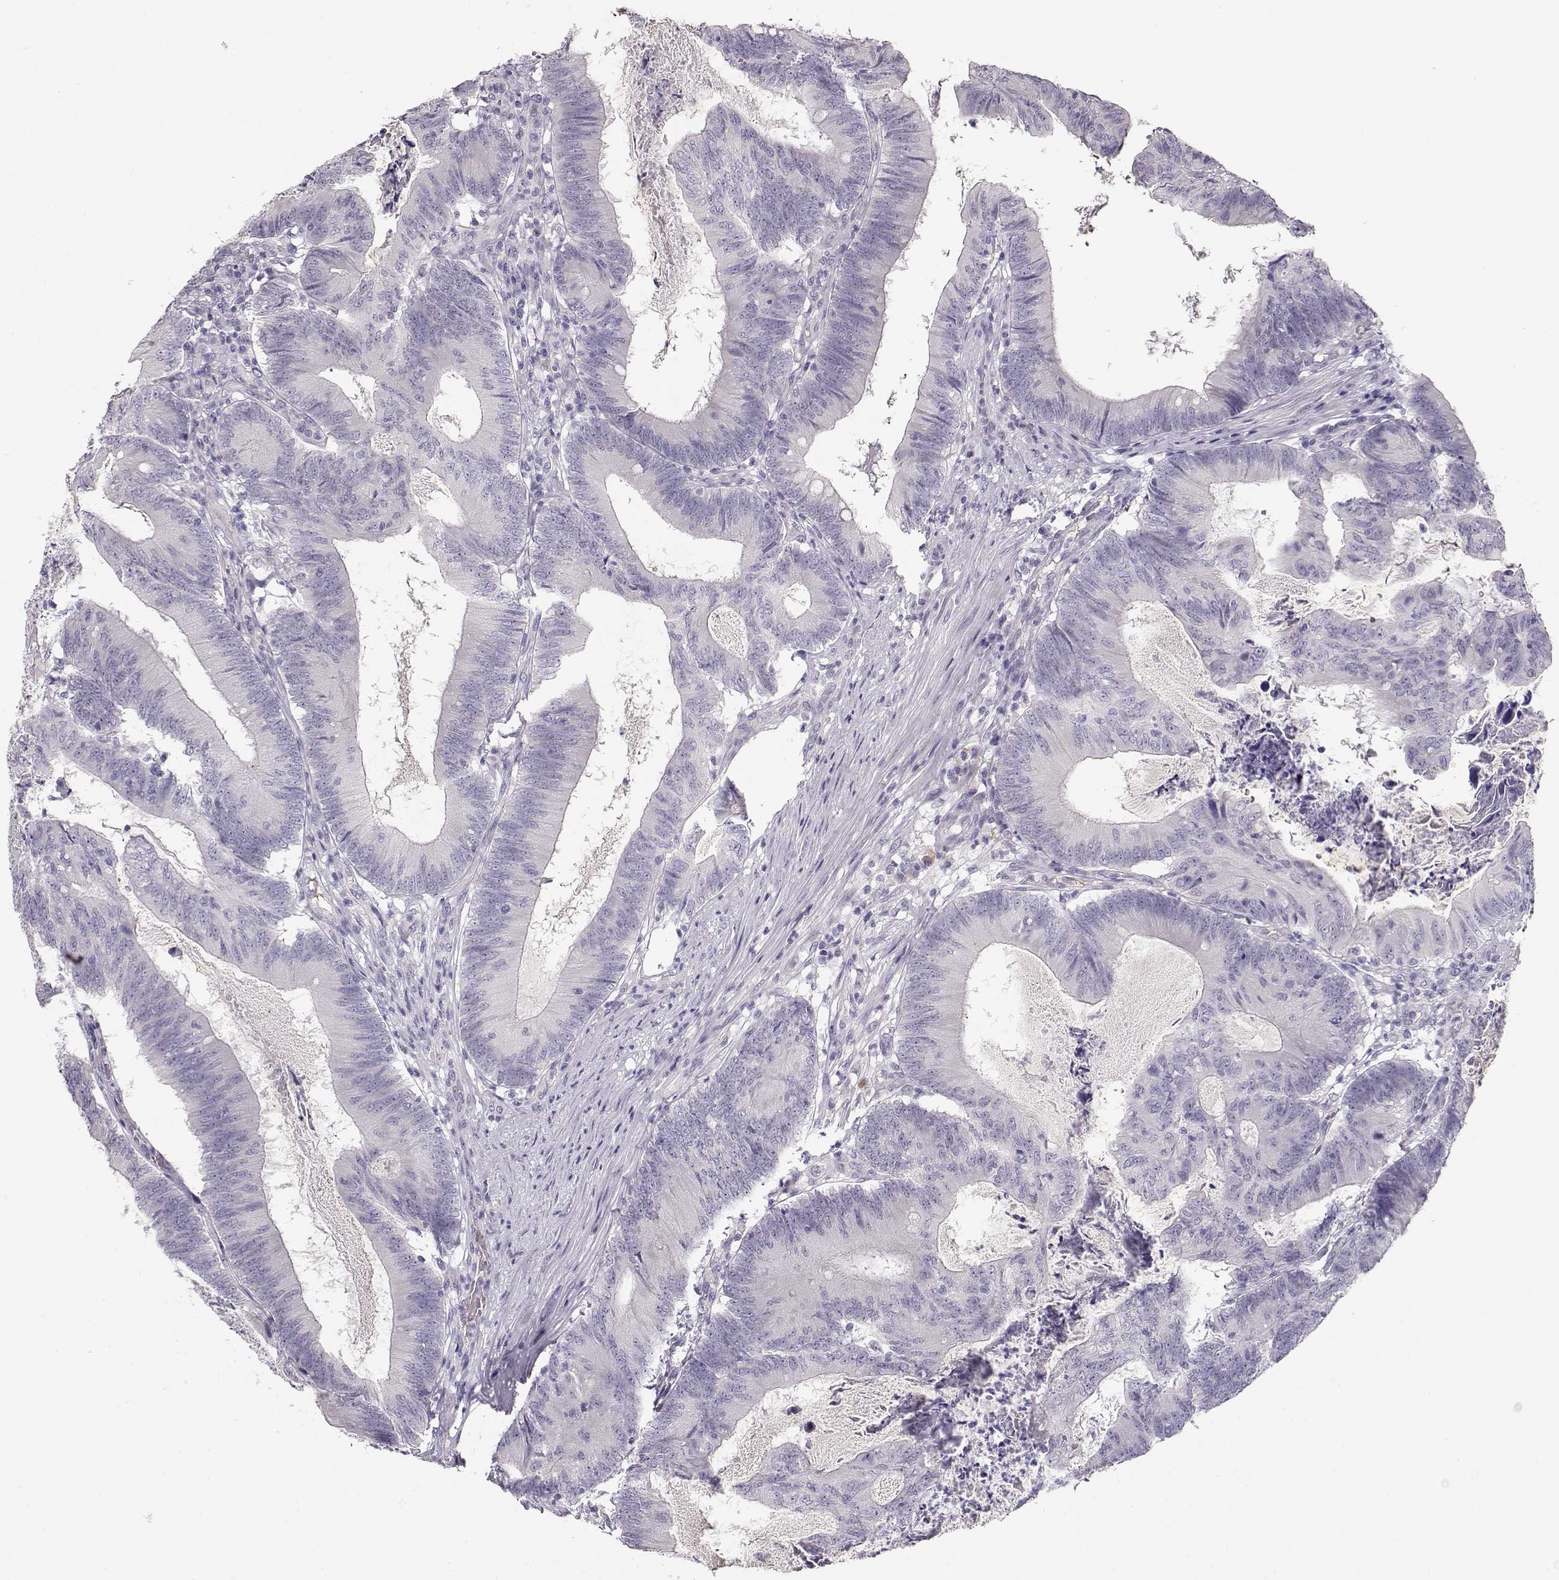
{"staining": {"intensity": "negative", "quantity": "none", "location": "none"}, "tissue": "colorectal cancer", "cell_type": "Tumor cells", "image_type": "cancer", "snomed": [{"axis": "morphology", "description": "Adenocarcinoma, NOS"}, {"axis": "topography", "description": "Colon"}], "caption": "Immunohistochemistry (IHC) of colorectal cancer shows no positivity in tumor cells. (Brightfield microscopy of DAB immunohistochemistry (IHC) at high magnification).", "gene": "TTC26", "patient": {"sex": "female", "age": 70}}